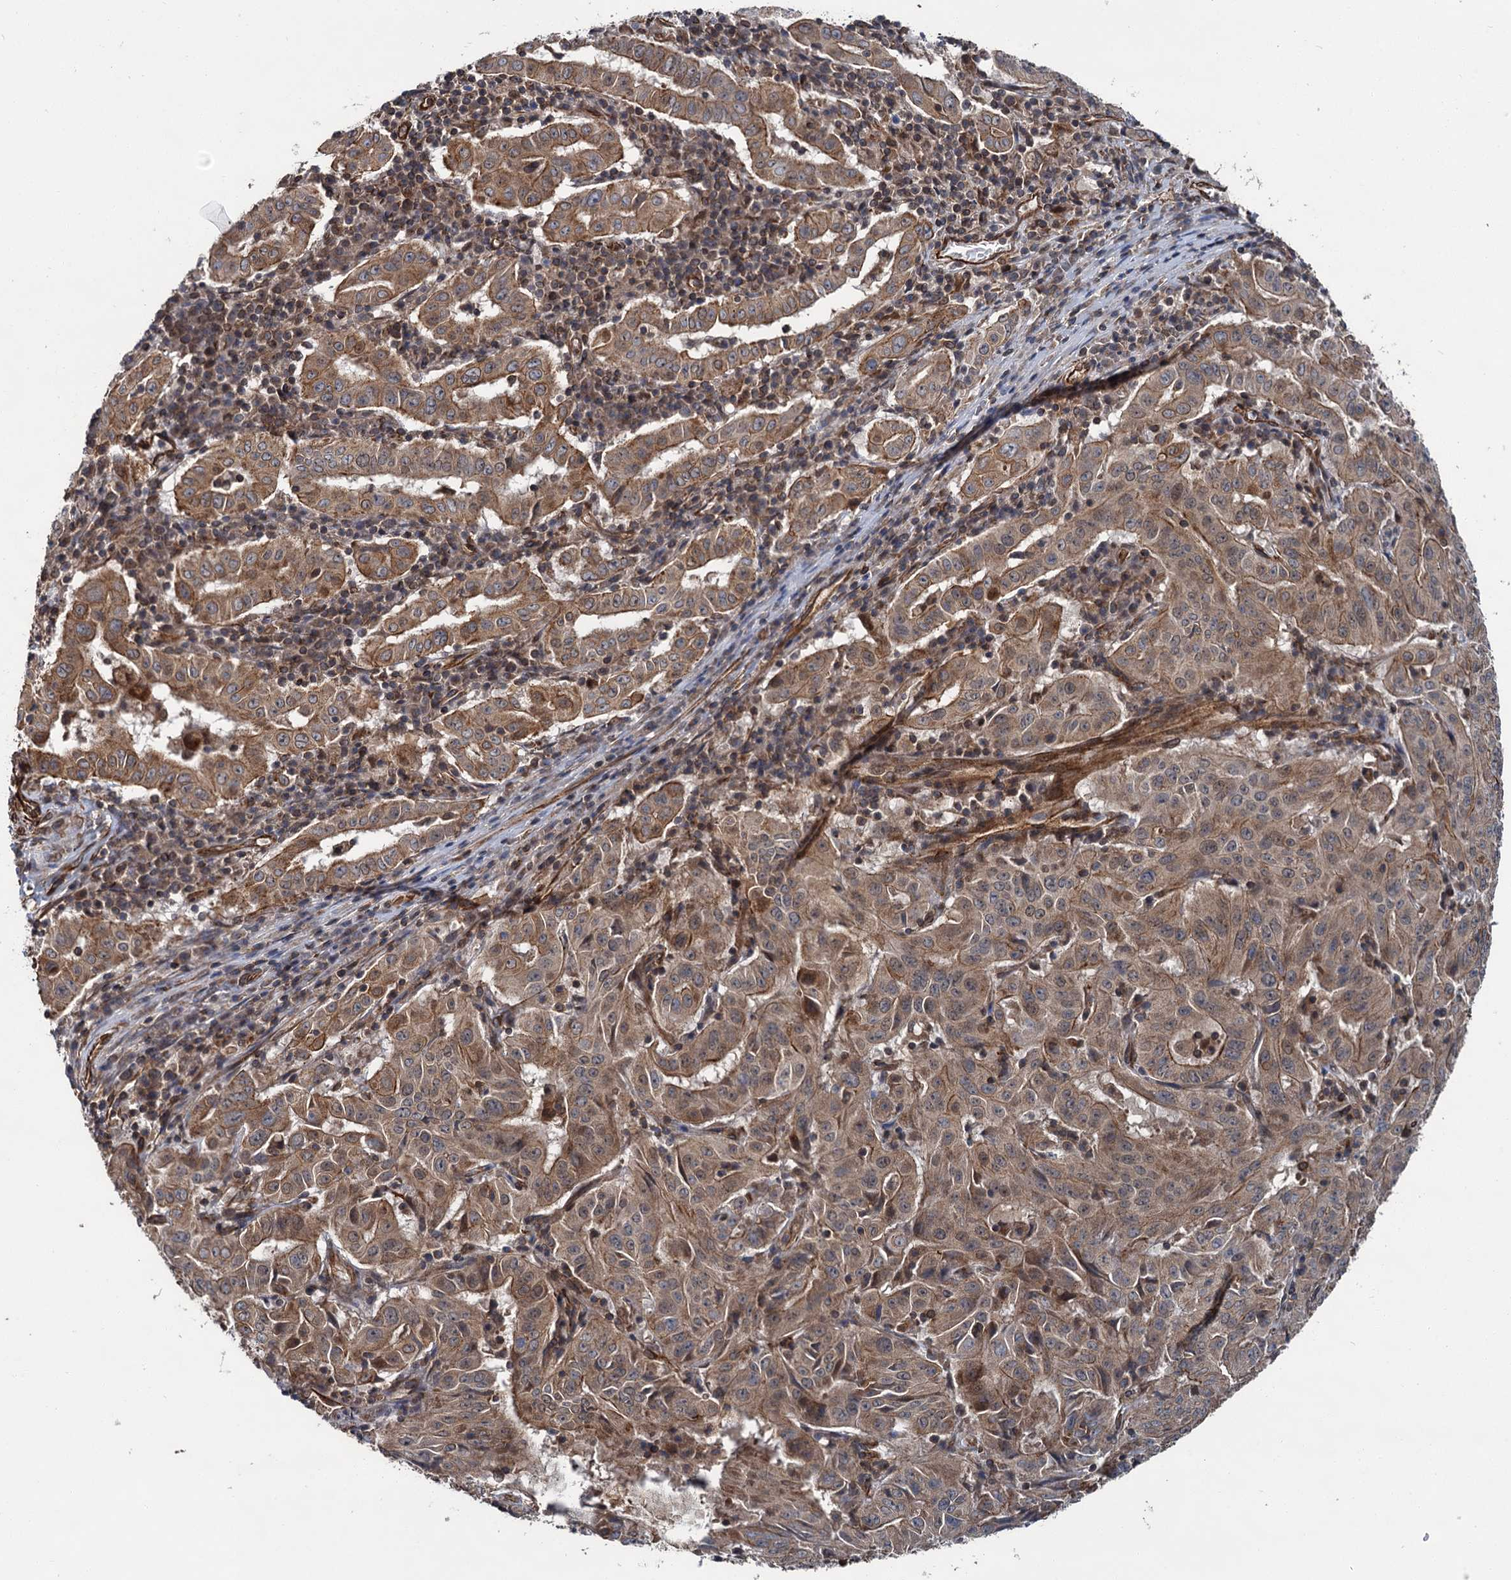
{"staining": {"intensity": "moderate", "quantity": ">75%", "location": "cytoplasmic/membranous"}, "tissue": "pancreatic cancer", "cell_type": "Tumor cells", "image_type": "cancer", "snomed": [{"axis": "morphology", "description": "Adenocarcinoma, NOS"}, {"axis": "topography", "description": "Pancreas"}], "caption": "Immunohistochemical staining of human pancreatic cancer (adenocarcinoma) reveals moderate cytoplasmic/membranous protein staining in about >75% of tumor cells. (brown staining indicates protein expression, while blue staining denotes nuclei).", "gene": "ZFYVE19", "patient": {"sex": "male", "age": 63}}